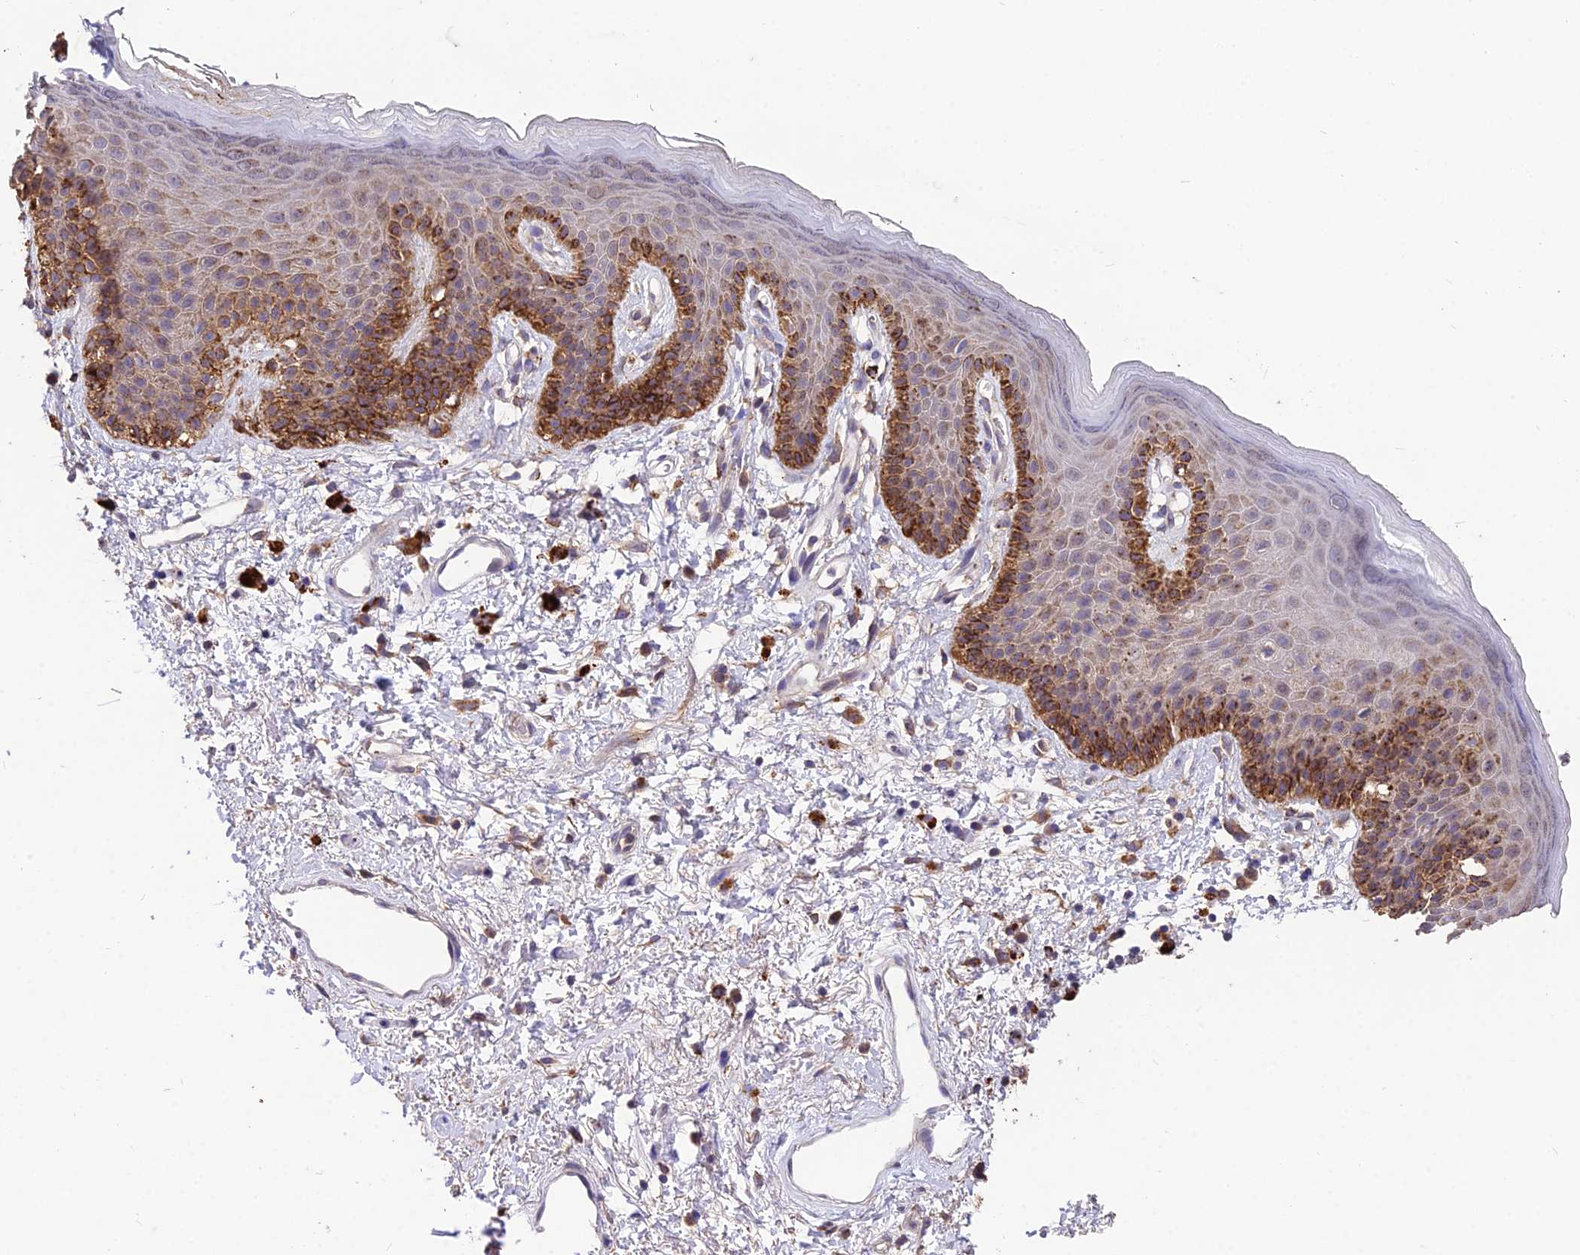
{"staining": {"intensity": "strong", "quantity": "25%-75%", "location": "cytoplasmic/membranous"}, "tissue": "skin", "cell_type": "Epidermal cells", "image_type": "normal", "snomed": [{"axis": "morphology", "description": "Normal tissue, NOS"}, {"axis": "topography", "description": "Anal"}], "caption": "Immunohistochemical staining of unremarkable human skin reveals high levels of strong cytoplasmic/membranous positivity in approximately 25%-75% of epidermal cells.", "gene": "SDHD", "patient": {"sex": "female", "age": 46}}